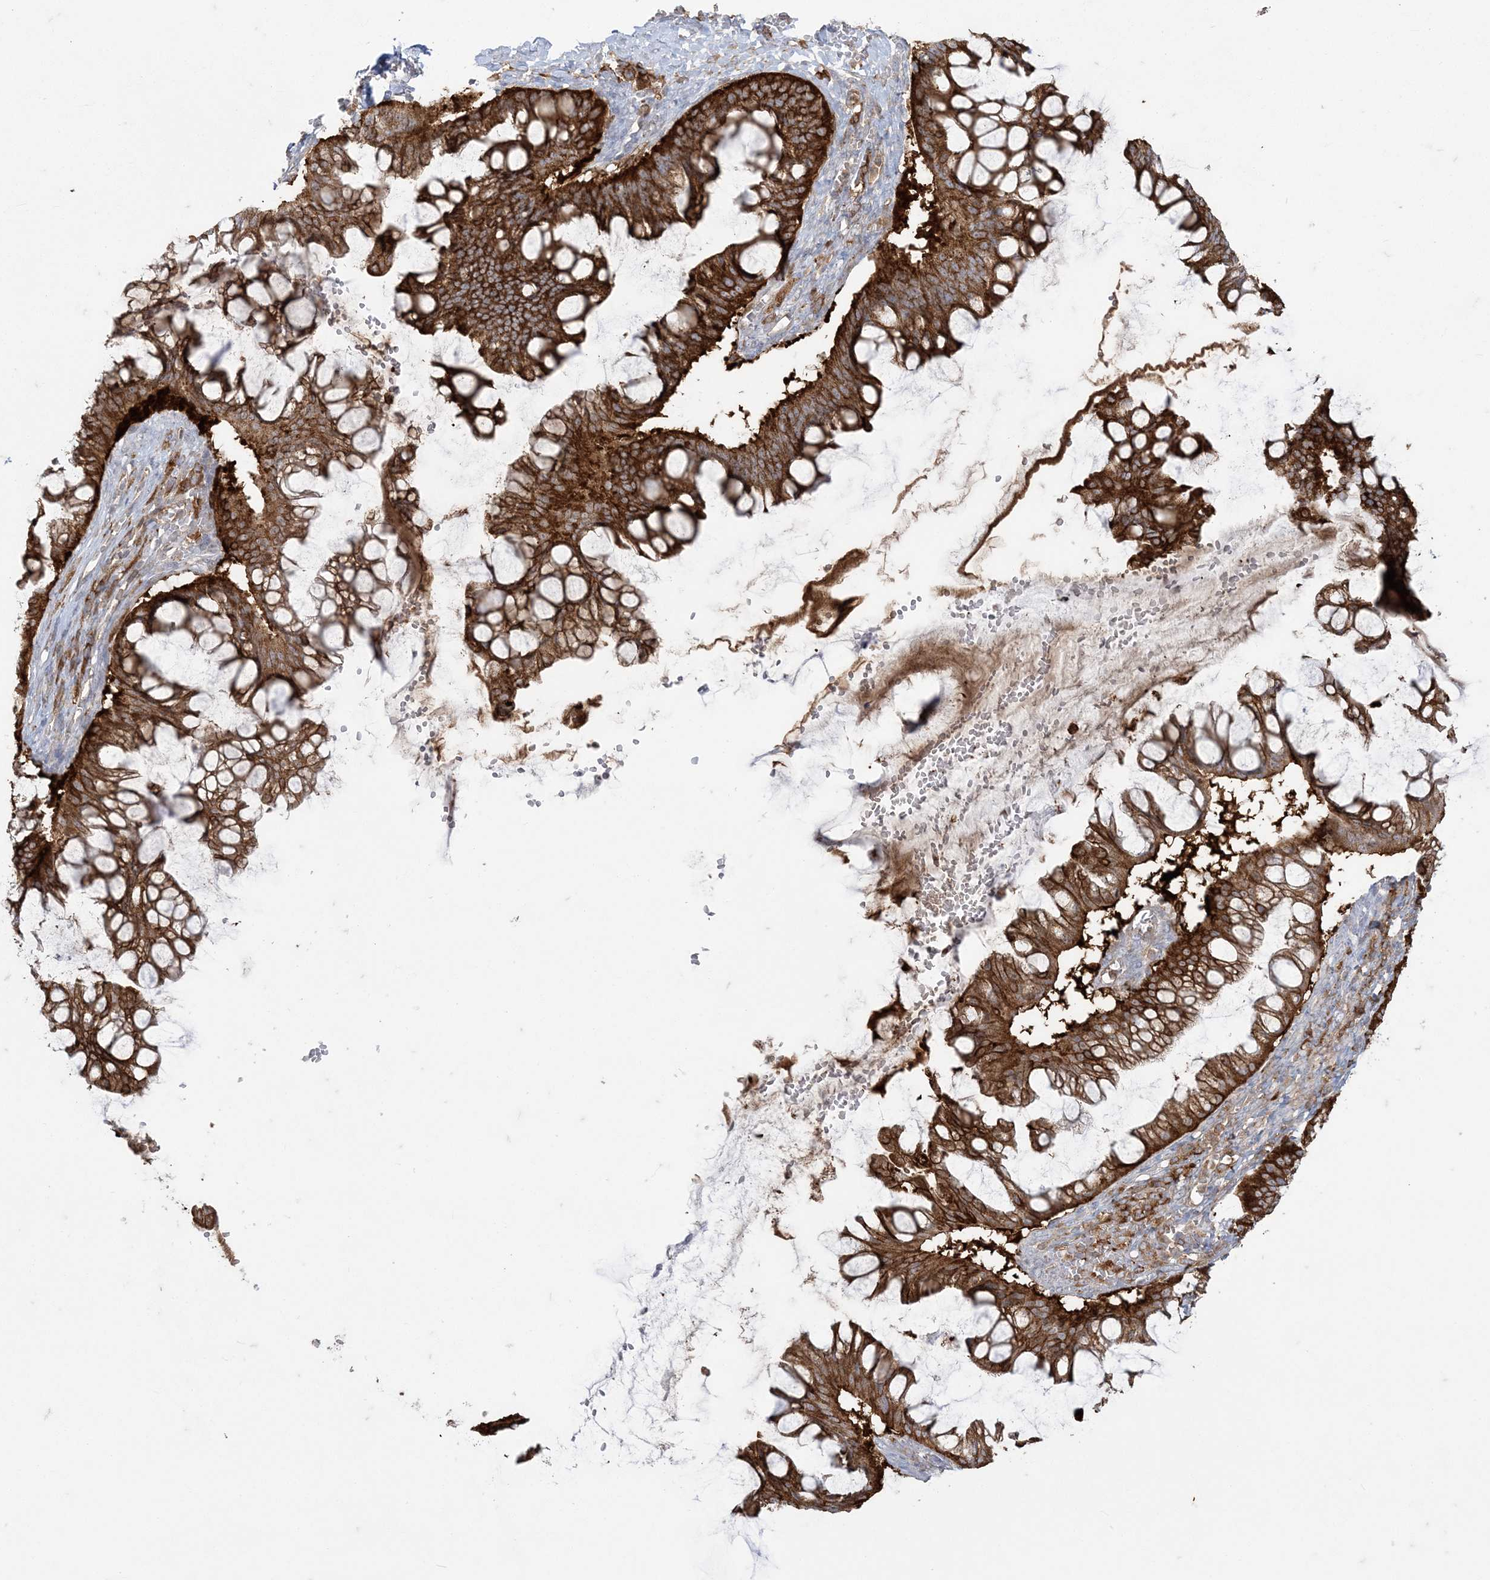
{"staining": {"intensity": "strong", "quantity": ">75%", "location": "cytoplasmic/membranous"}, "tissue": "ovarian cancer", "cell_type": "Tumor cells", "image_type": "cancer", "snomed": [{"axis": "morphology", "description": "Cystadenocarcinoma, mucinous, NOS"}, {"axis": "topography", "description": "Ovary"}], "caption": "Human ovarian cancer stained for a protein (brown) demonstrates strong cytoplasmic/membranous positive expression in approximately >75% of tumor cells.", "gene": "DERL3", "patient": {"sex": "female", "age": 73}}